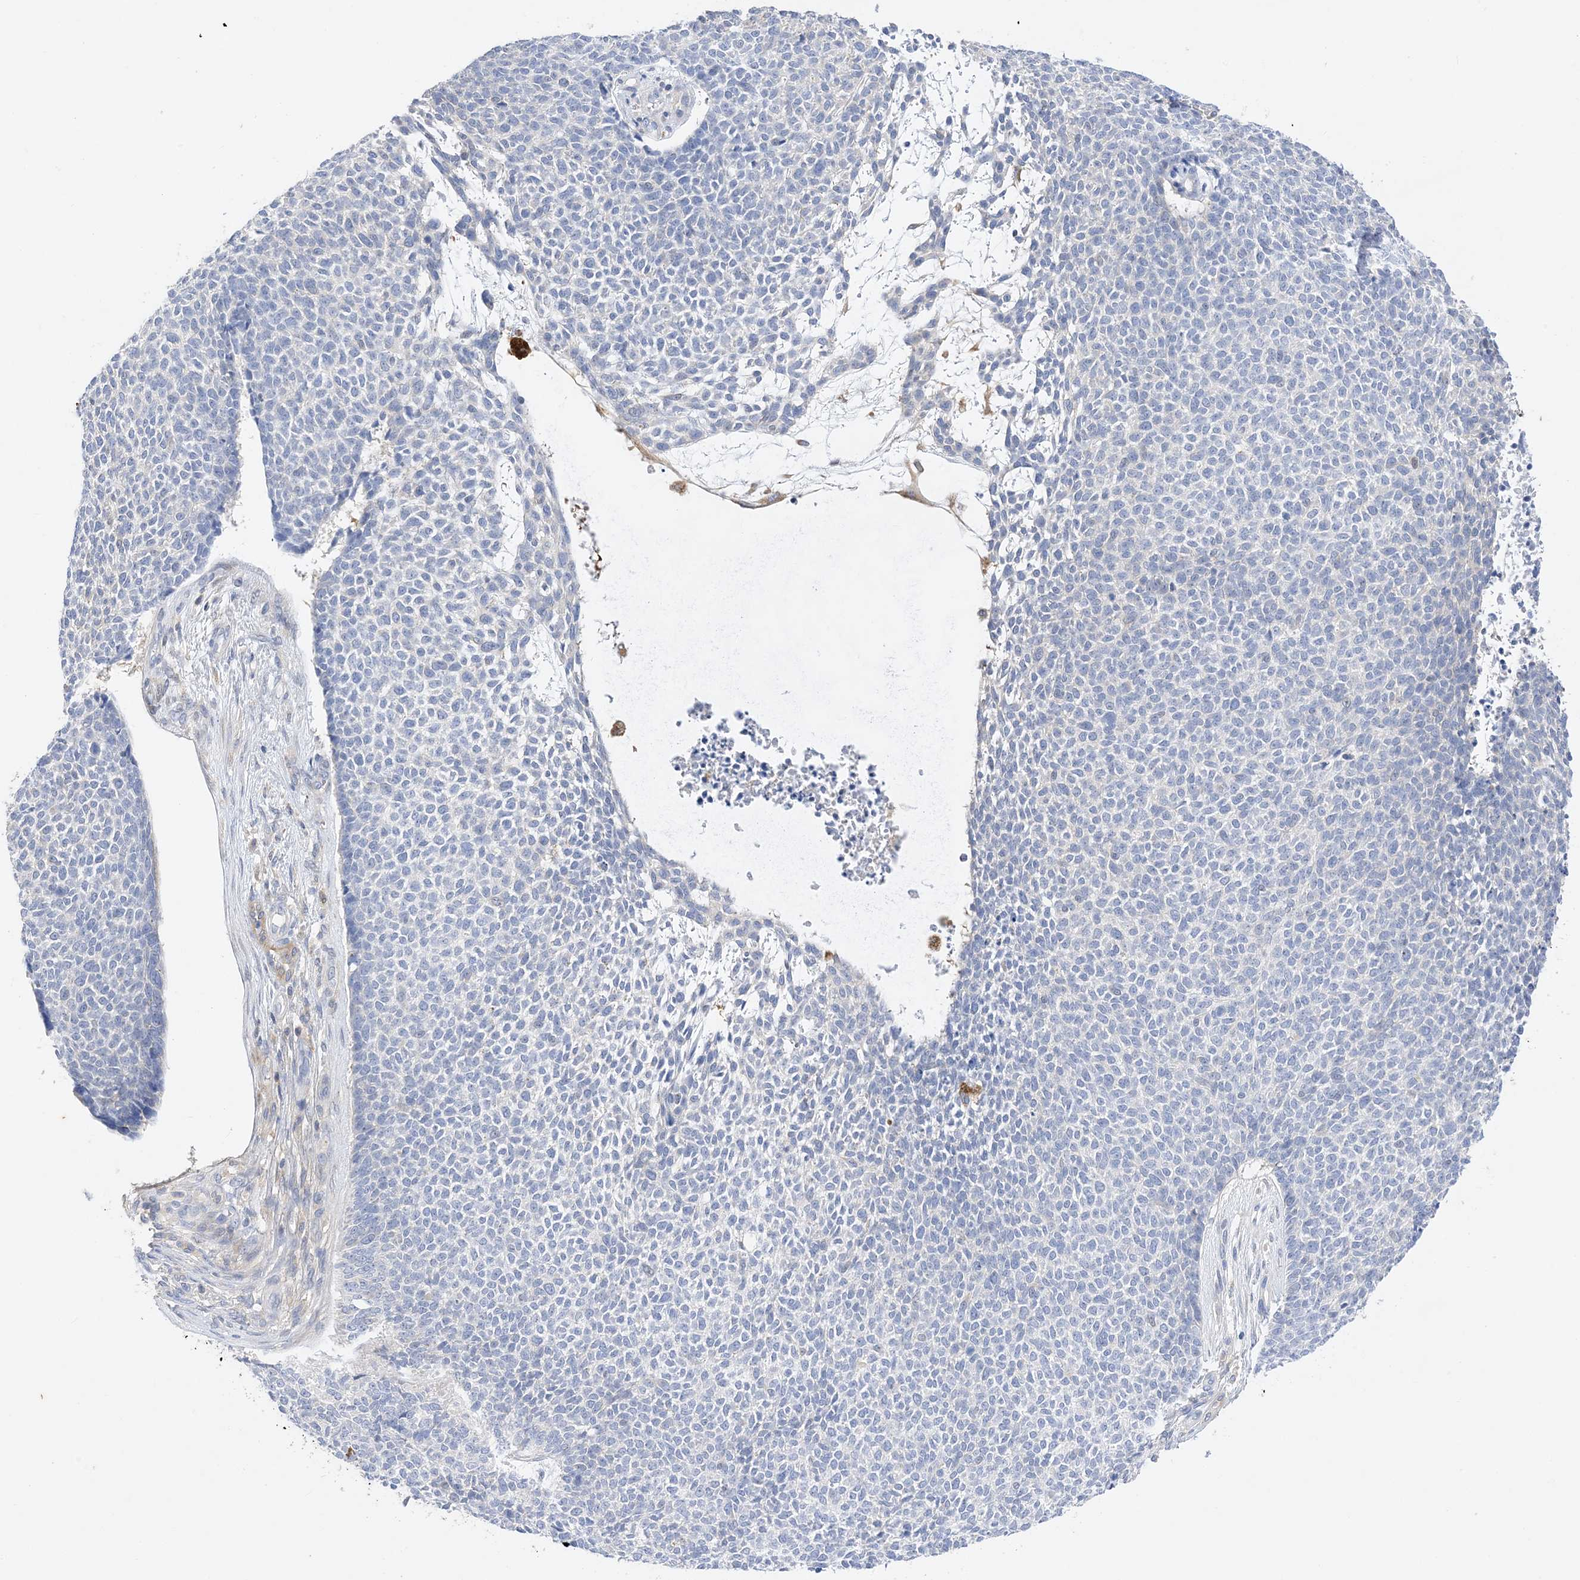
{"staining": {"intensity": "negative", "quantity": "none", "location": "none"}, "tissue": "skin cancer", "cell_type": "Tumor cells", "image_type": "cancer", "snomed": [{"axis": "morphology", "description": "Basal cell carcinoma"}, {"axis": "topography", "description": "Skin"}], "caption": "This is an immunohistochemistry (IHC) micrograph of human skin cancer. There is no staining in tumor cells.", "gene": "ARV1", "patient": {"sex": "female", "age": 84}}